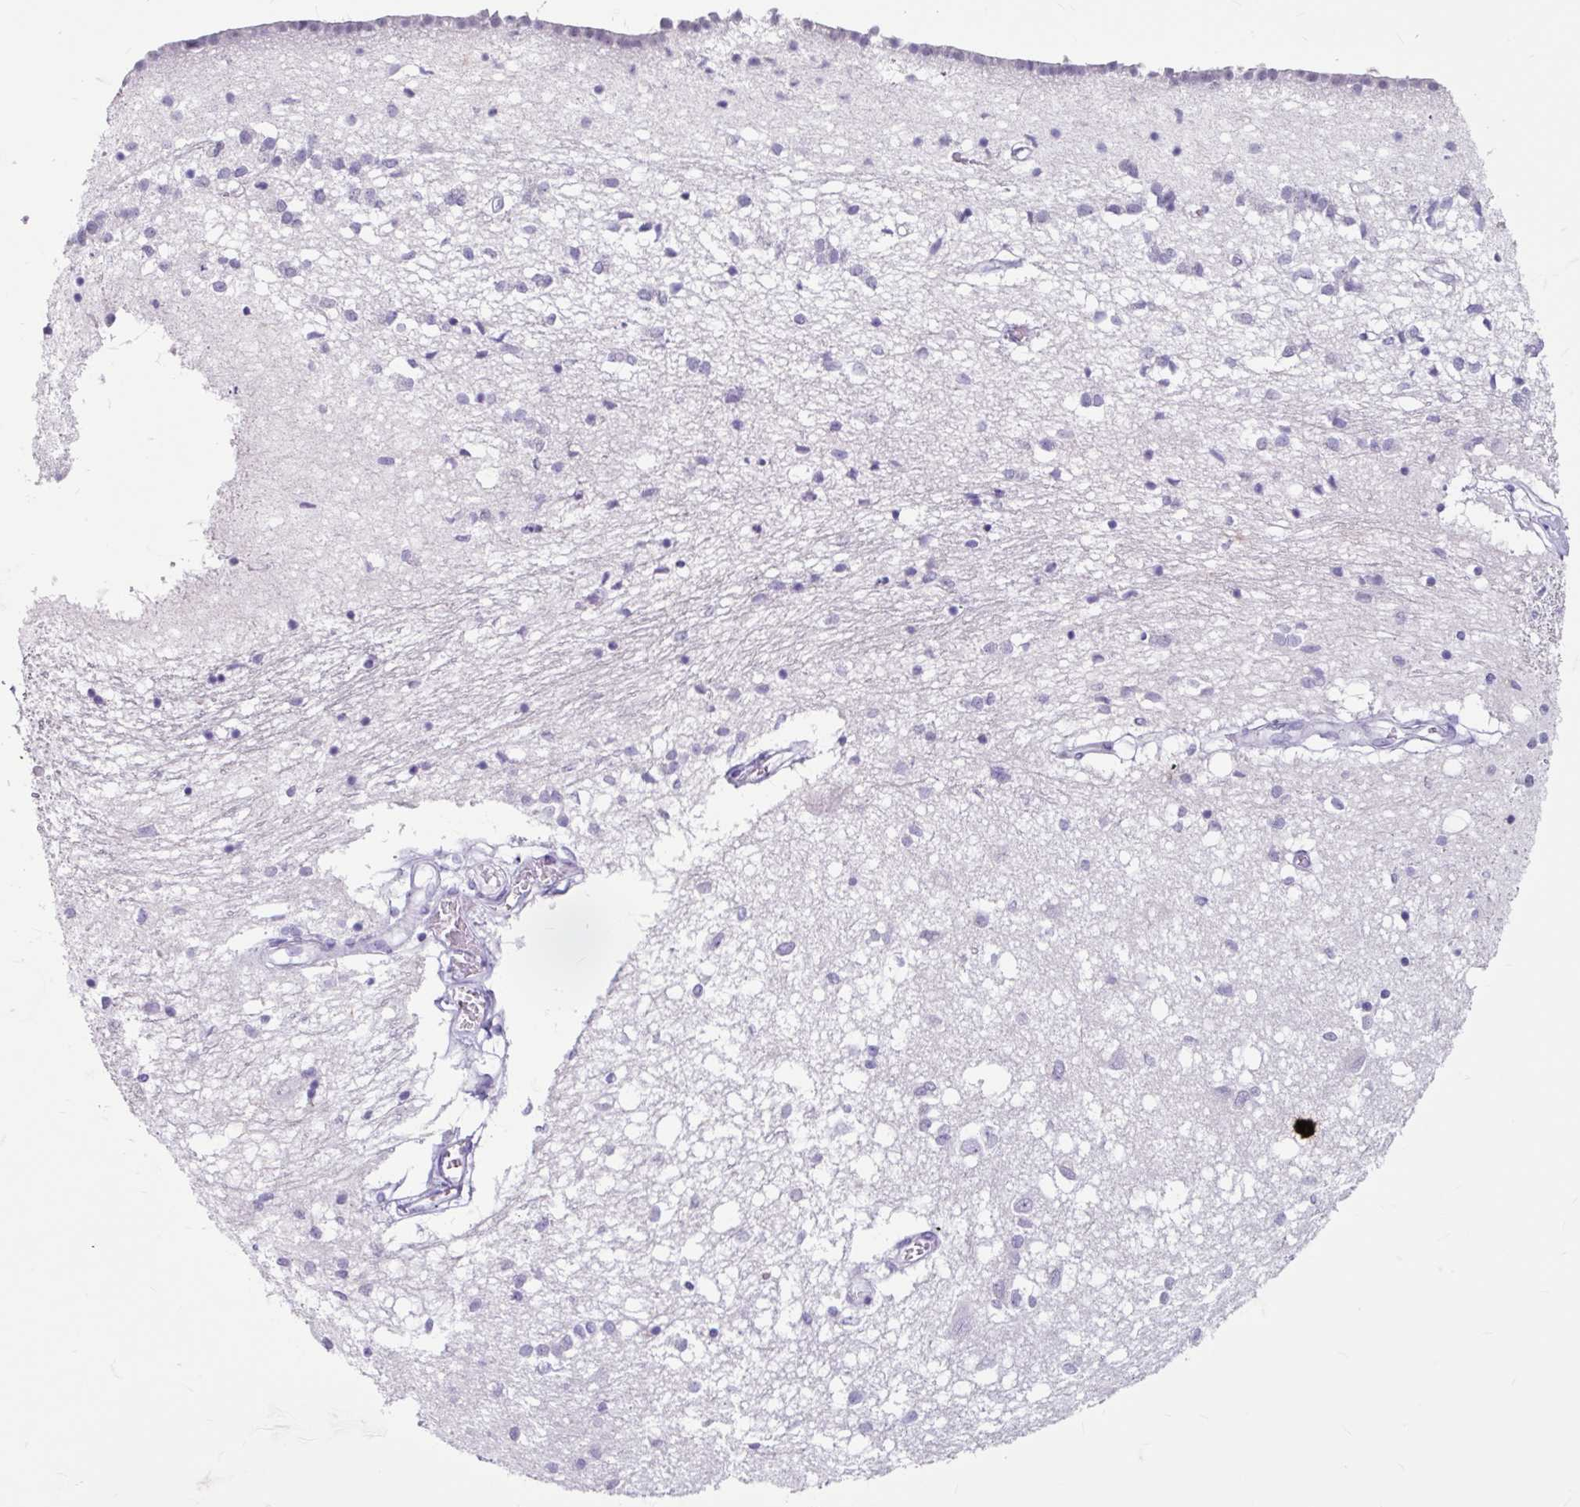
{"staining": {"intensity": "negative", "quantity": "none", "location": "none"}, "tissue": "caudate", "cell_type": "Glial cells", "image_type": "normal", "snomed": [{"axis": "morphology", "description": "Normal tissue, NOS"}, {"axis": "topography", "description": "Lateral ventricle wall"}], "caption": "Immunohistochemical staining of unremarkable human caudate exhibits no significant expression in glial cells. Brightfield microscopy of IHC stained with DAB (3,3'-diaminobenzidine) (brown) and hematoxylin (blue), captured at high magnification.", "gene": "ANKRD1", "patient": {"sex": "male", "age": 70}}